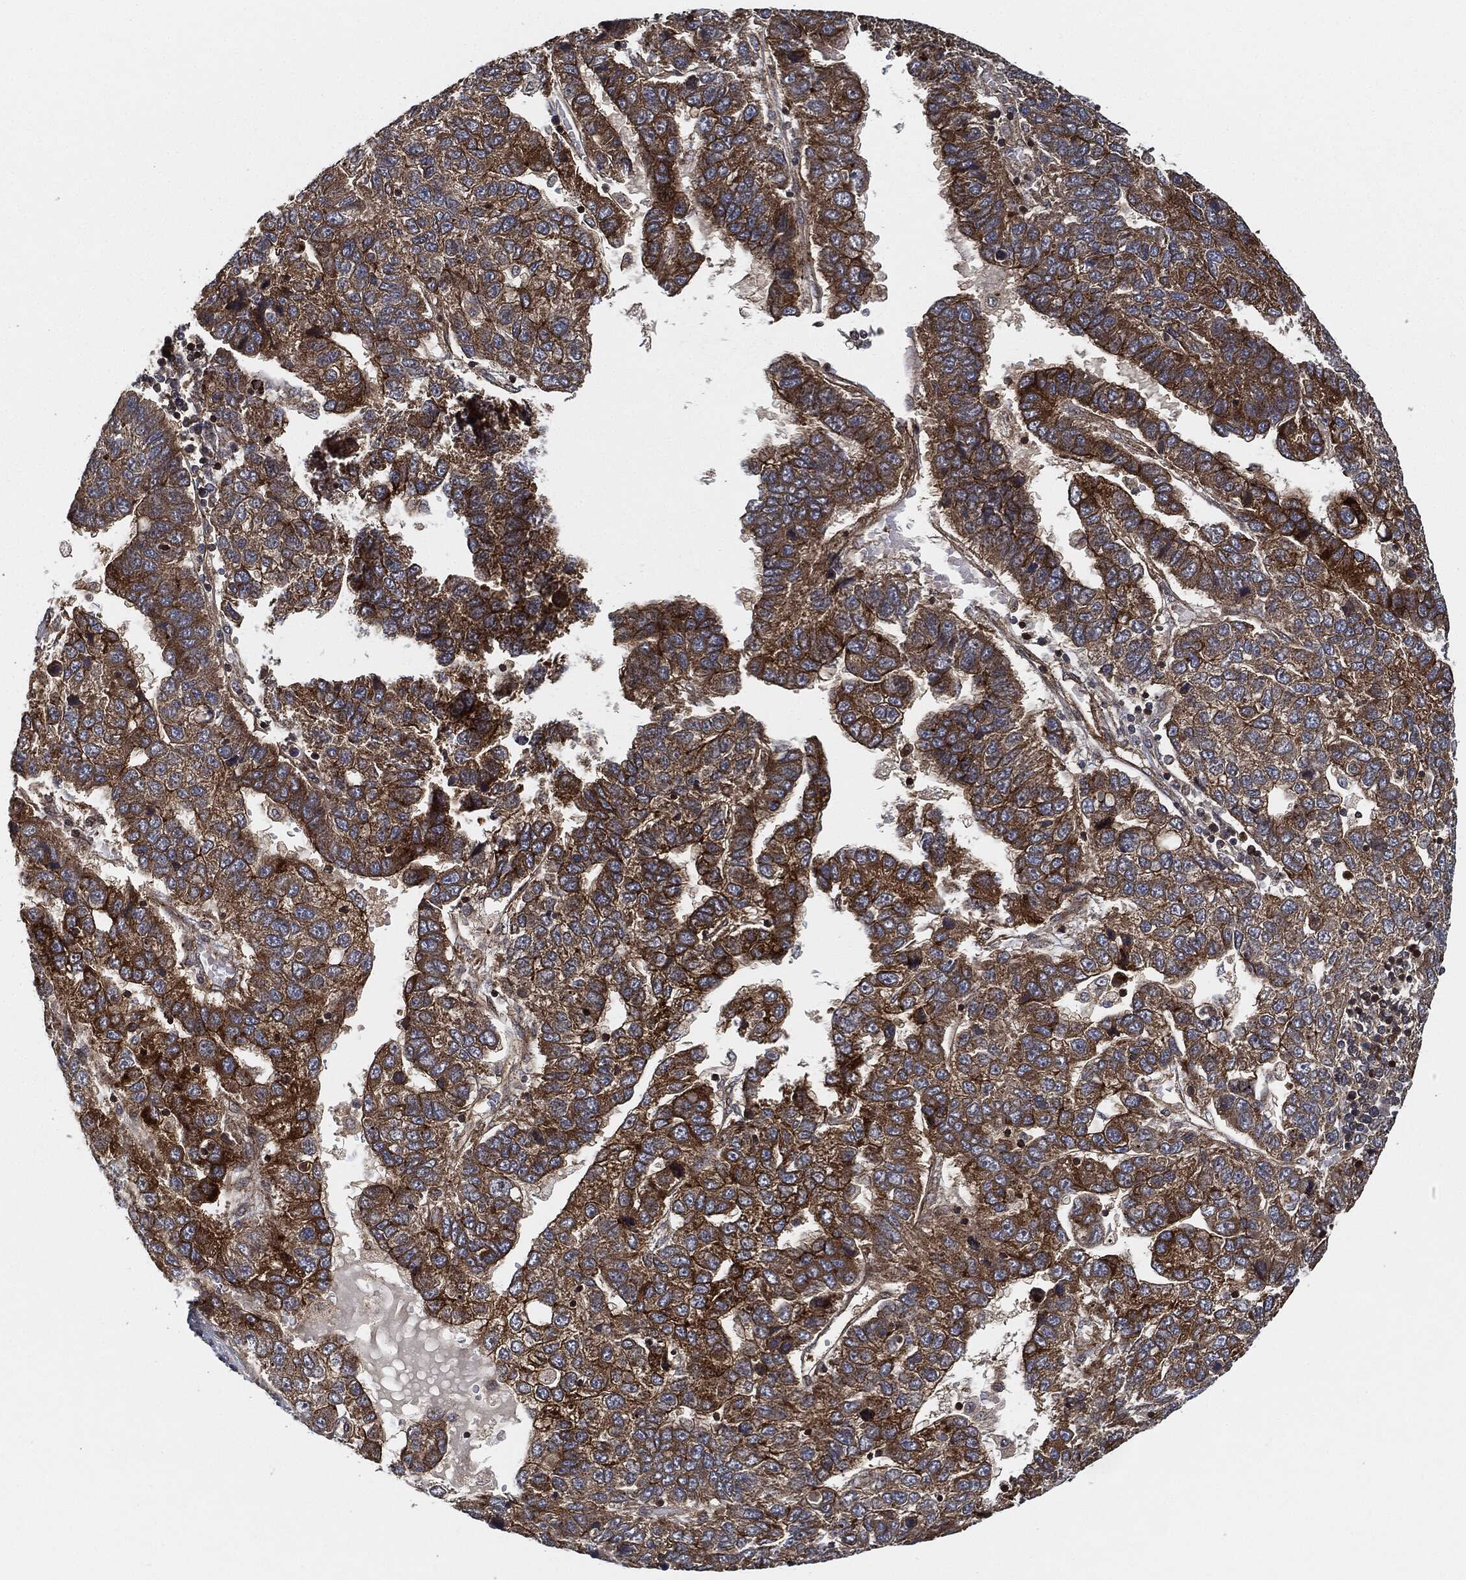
{"staining": {"intensity": "strong", "quantity": "25%-75%", "location": "cytoplasmic/membranous"}, "tissue": "pancreatic cancer", "cell_type": "Tumor cells", "image_type": "cancer", "snomed": [{"axis": "morphology", "description": "Adenocarcinoma, NOS"}, {"axis": "topography", "description": "Pancreas"}], "caption": "Adenocarcinoma (pancreatic) stained for a protein (brown) demonstrates strong cytoplasmic/membranous positive expression in about 25%-75% of tumor cells.", "gene": "MAP3K3", "patient": {"sex": "female", "age": 61}}